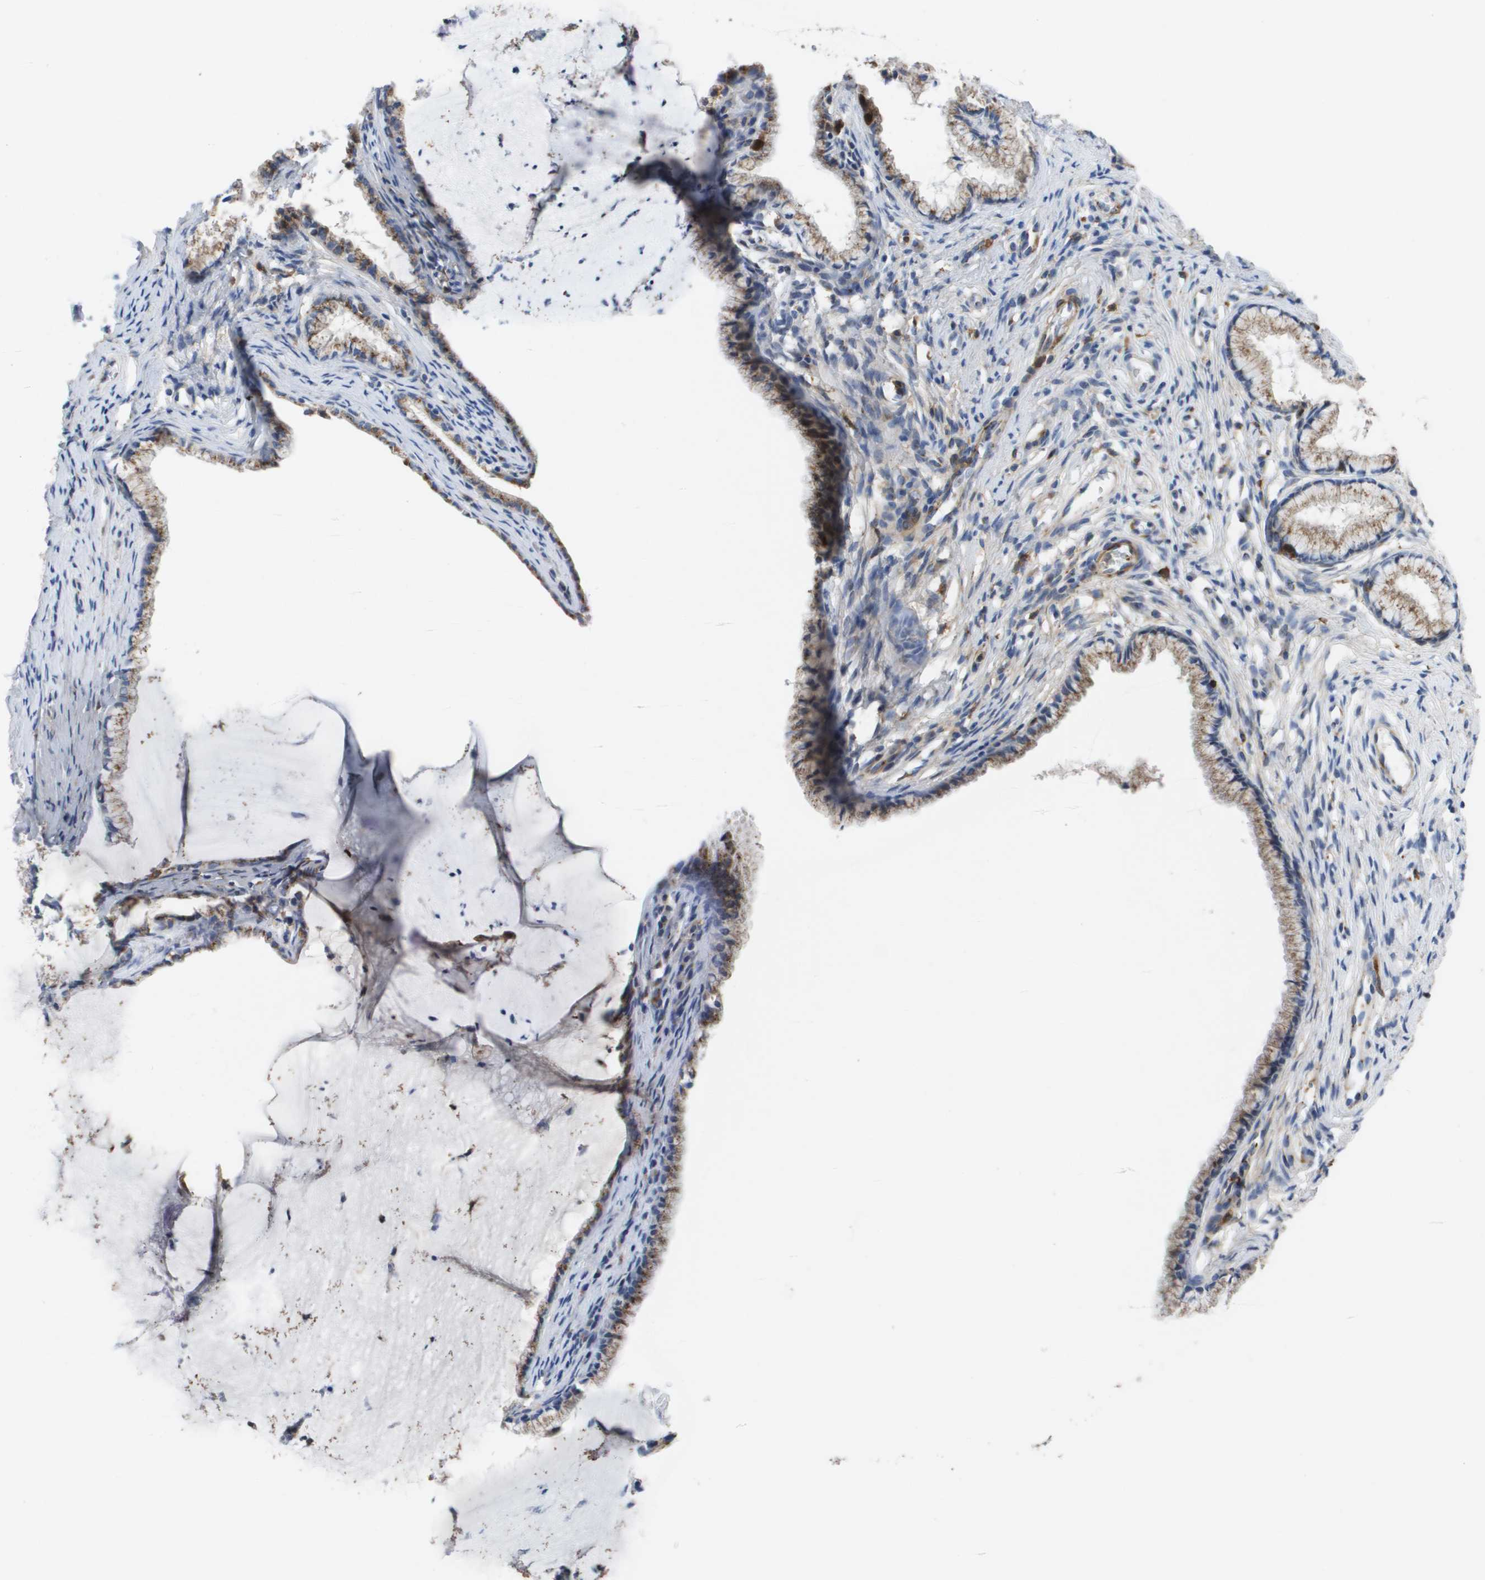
{"staining": {"intensity": "weak", "quantity": ">75%", "location": "cytoplasmic/membranous"}, "tissue": "cervix", "cell_type": "Glandular cells", "image_type": "normal", "snomed": [{"axis": "morphology", "description": "Normal tissue, NOS"}, {"axis": "topography", "description": "Cervix"}], "caption": "Immunohistochemical staining of benign human cervix reveals >75% levels of weak cytoplasmic/membranous protein staining in about >75% of glandular cells.", "gene": "SLC37A2", "patient": {"sex": "female", "age": 77}}